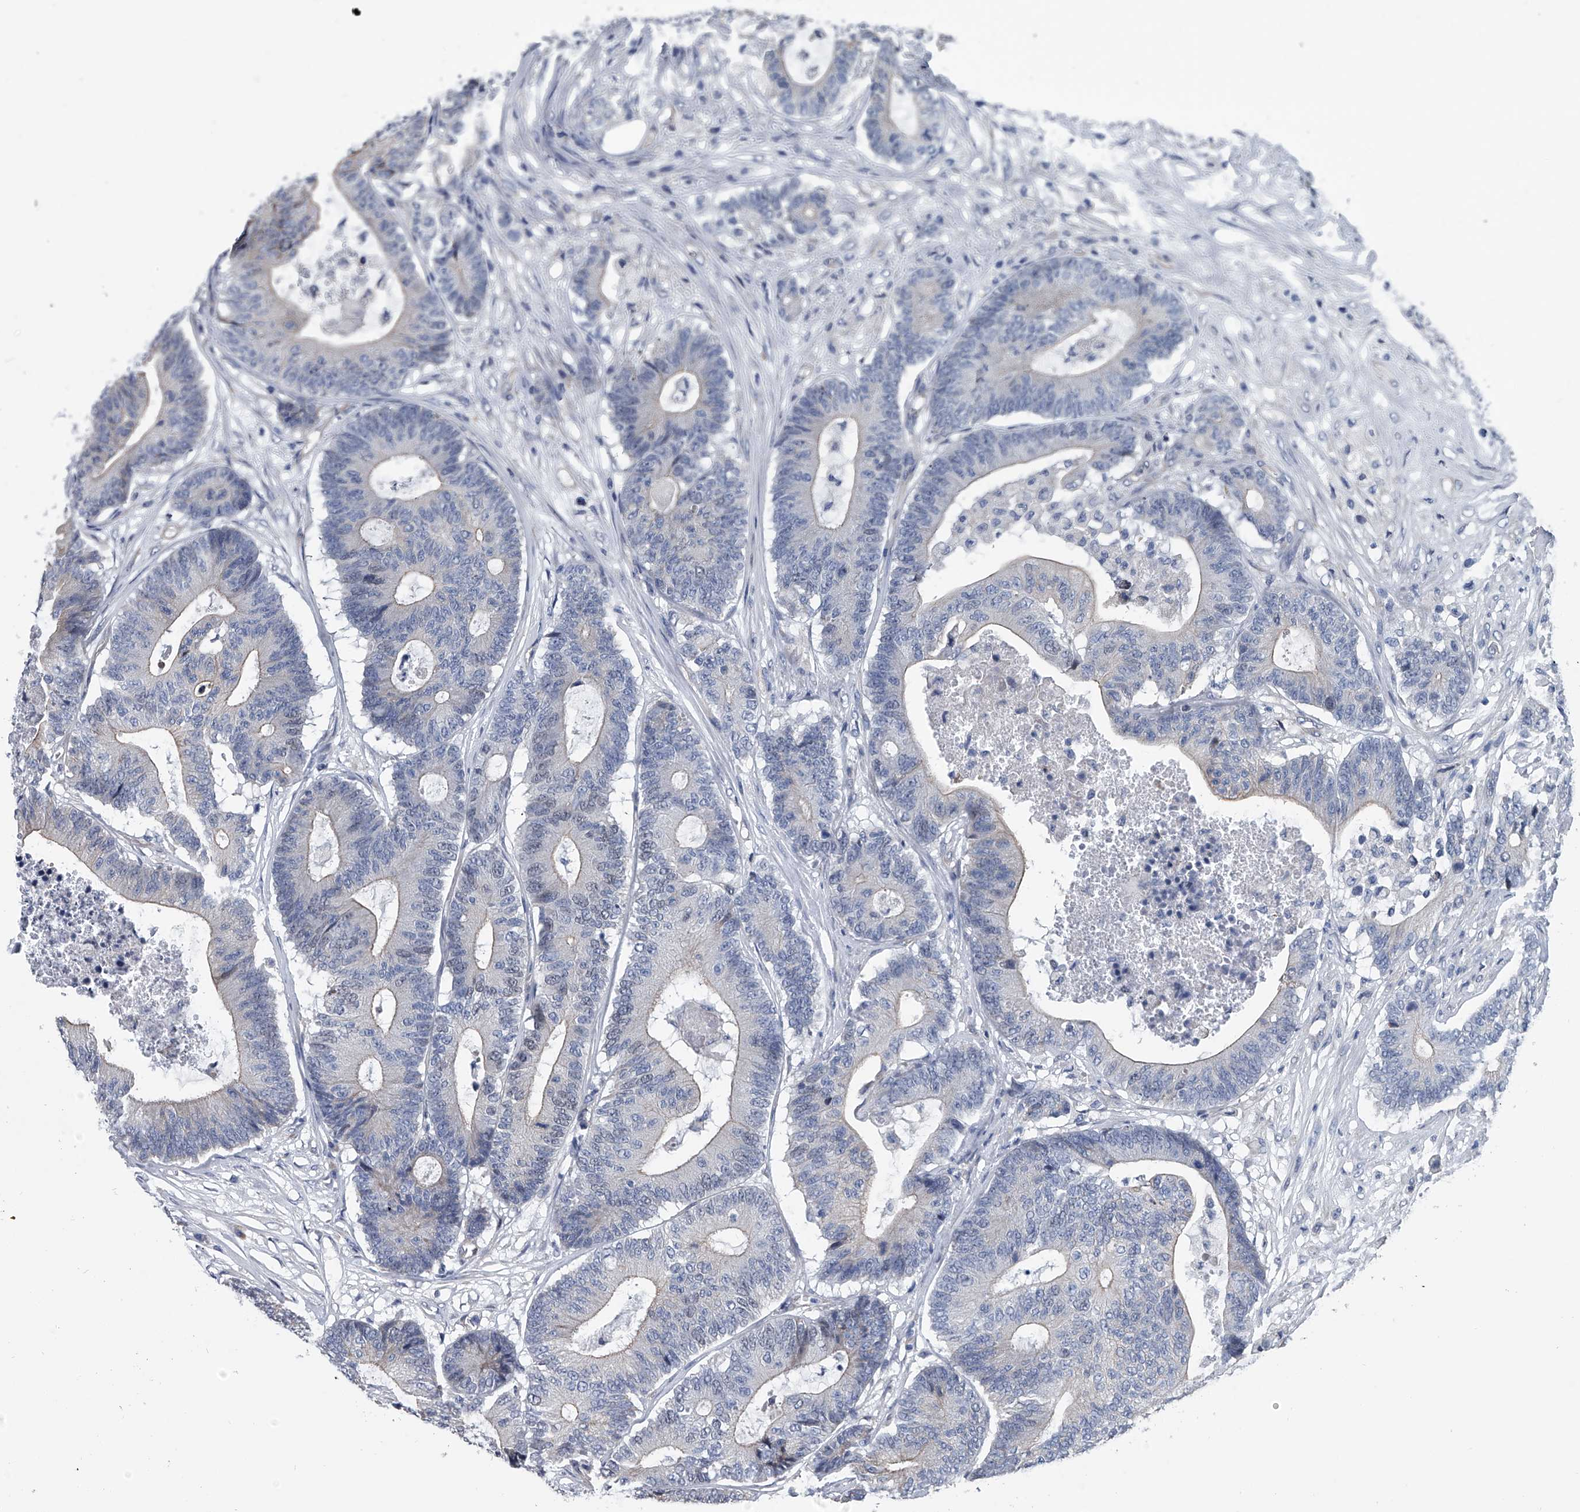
{"staining": {"intensity": "negative", "quantity": "none", "location": "none"}, "tissue": "colorectal cancer", "cell_type": "Tumor cells", "image_type": "cancer", "snomed": [{"axis": "morphology", "description": "Adenocarcinoma, NOS"}, {"axis": "topography", "description": "Colon"}], "caption": "IHC image of human colorectal cancer stained for a protein (brown), which displays no positivity in tumor cells.", "gene": "ABCG1", "patient": {"sex": "female", "age": 84}}